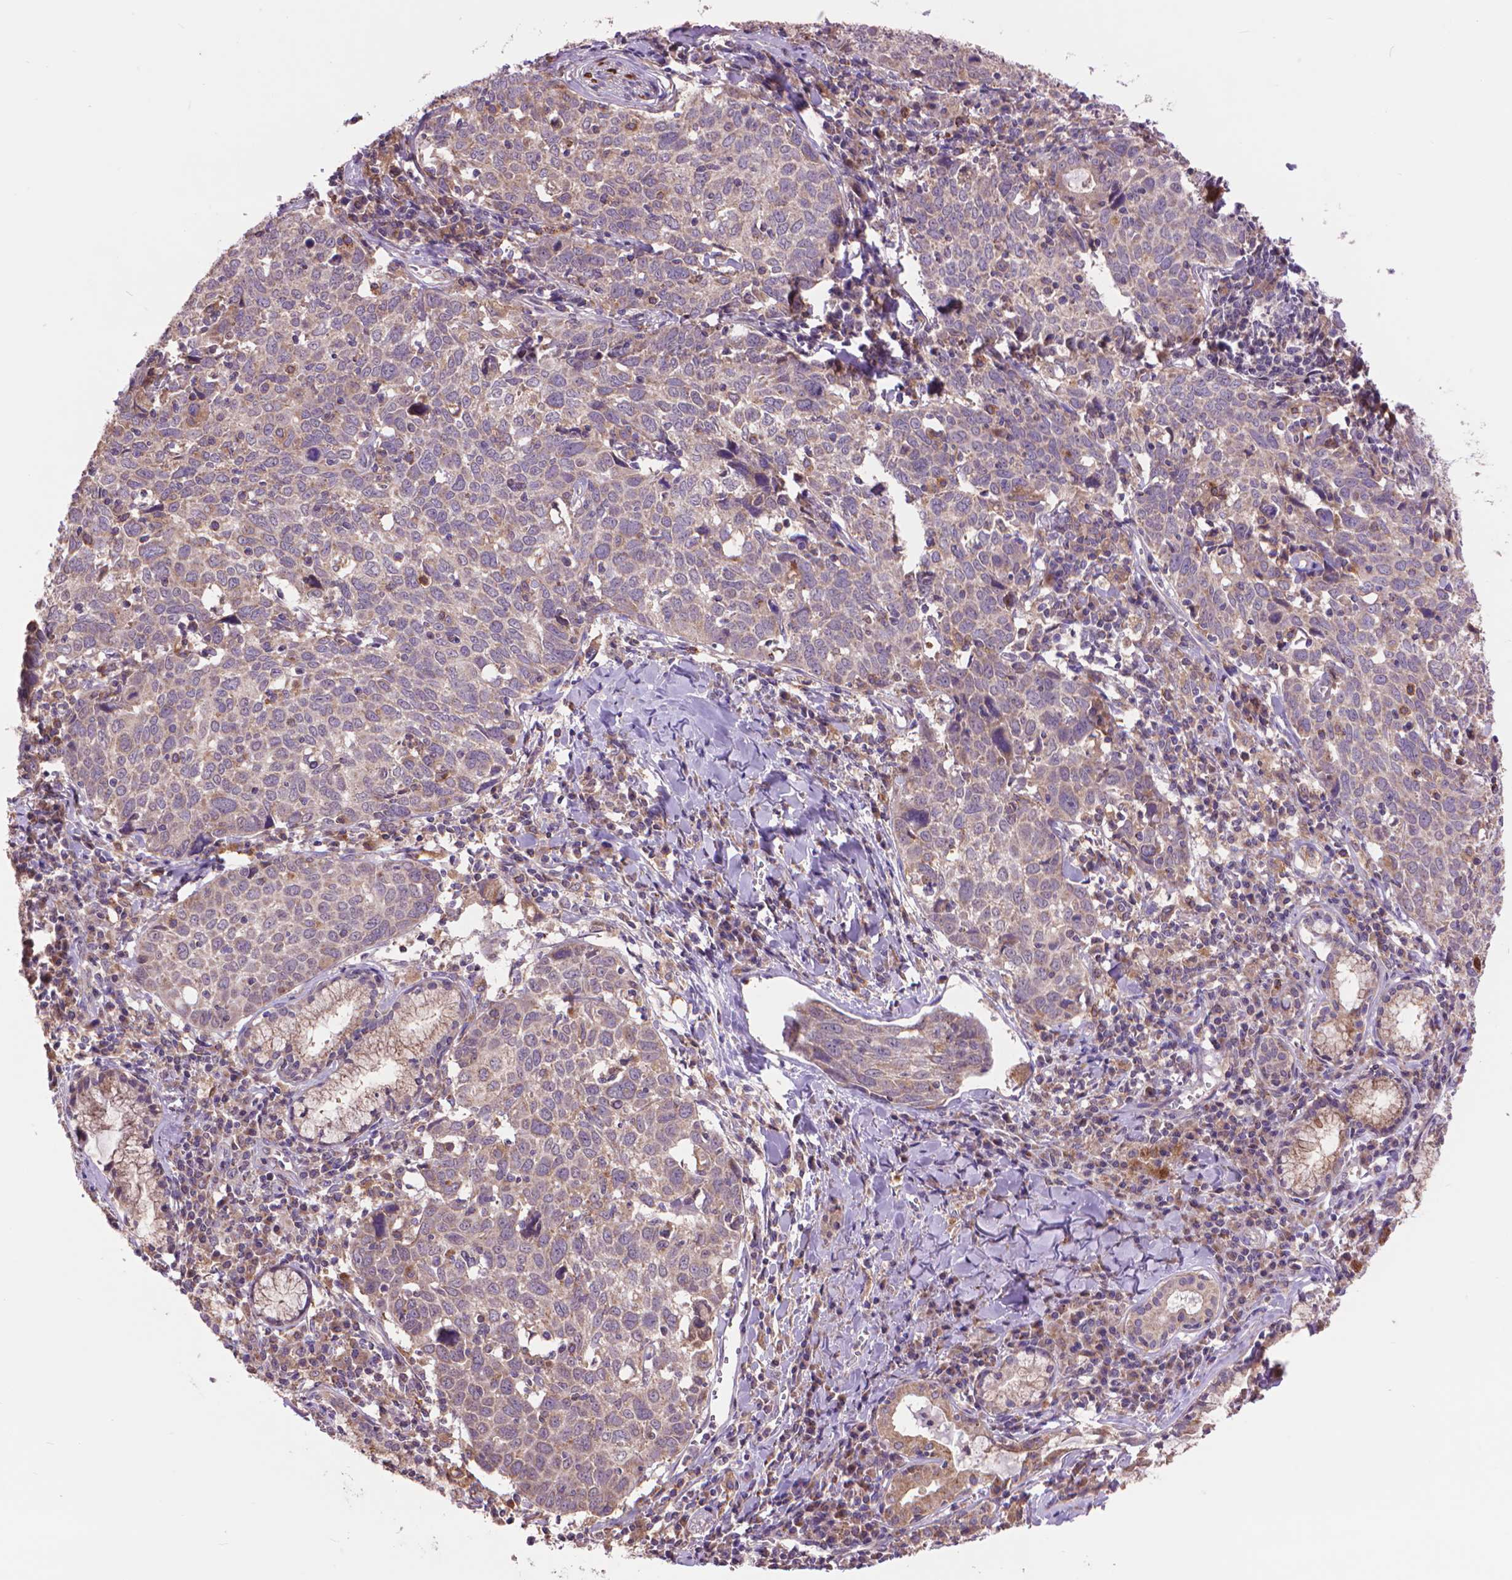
{"staining": {"intensity": "weak", "quantity": "<25%", "location": "cytoplasmic/membranous"}, "tissue": "lung cancer", "cell_type": "Tumor cells", "image_type": "cancer", "snomed": [{"axis": "morphology", "description": "Squamous cell carcinoma, NOS"}, {"axis": "topography", "description": "Lung"}], "caption": "This is an IHC photomicrograph of human lung cancer. There is no staining in tumor cells.", "gene": "GLB1", "patient": {"sex": "male", "age": 57}}